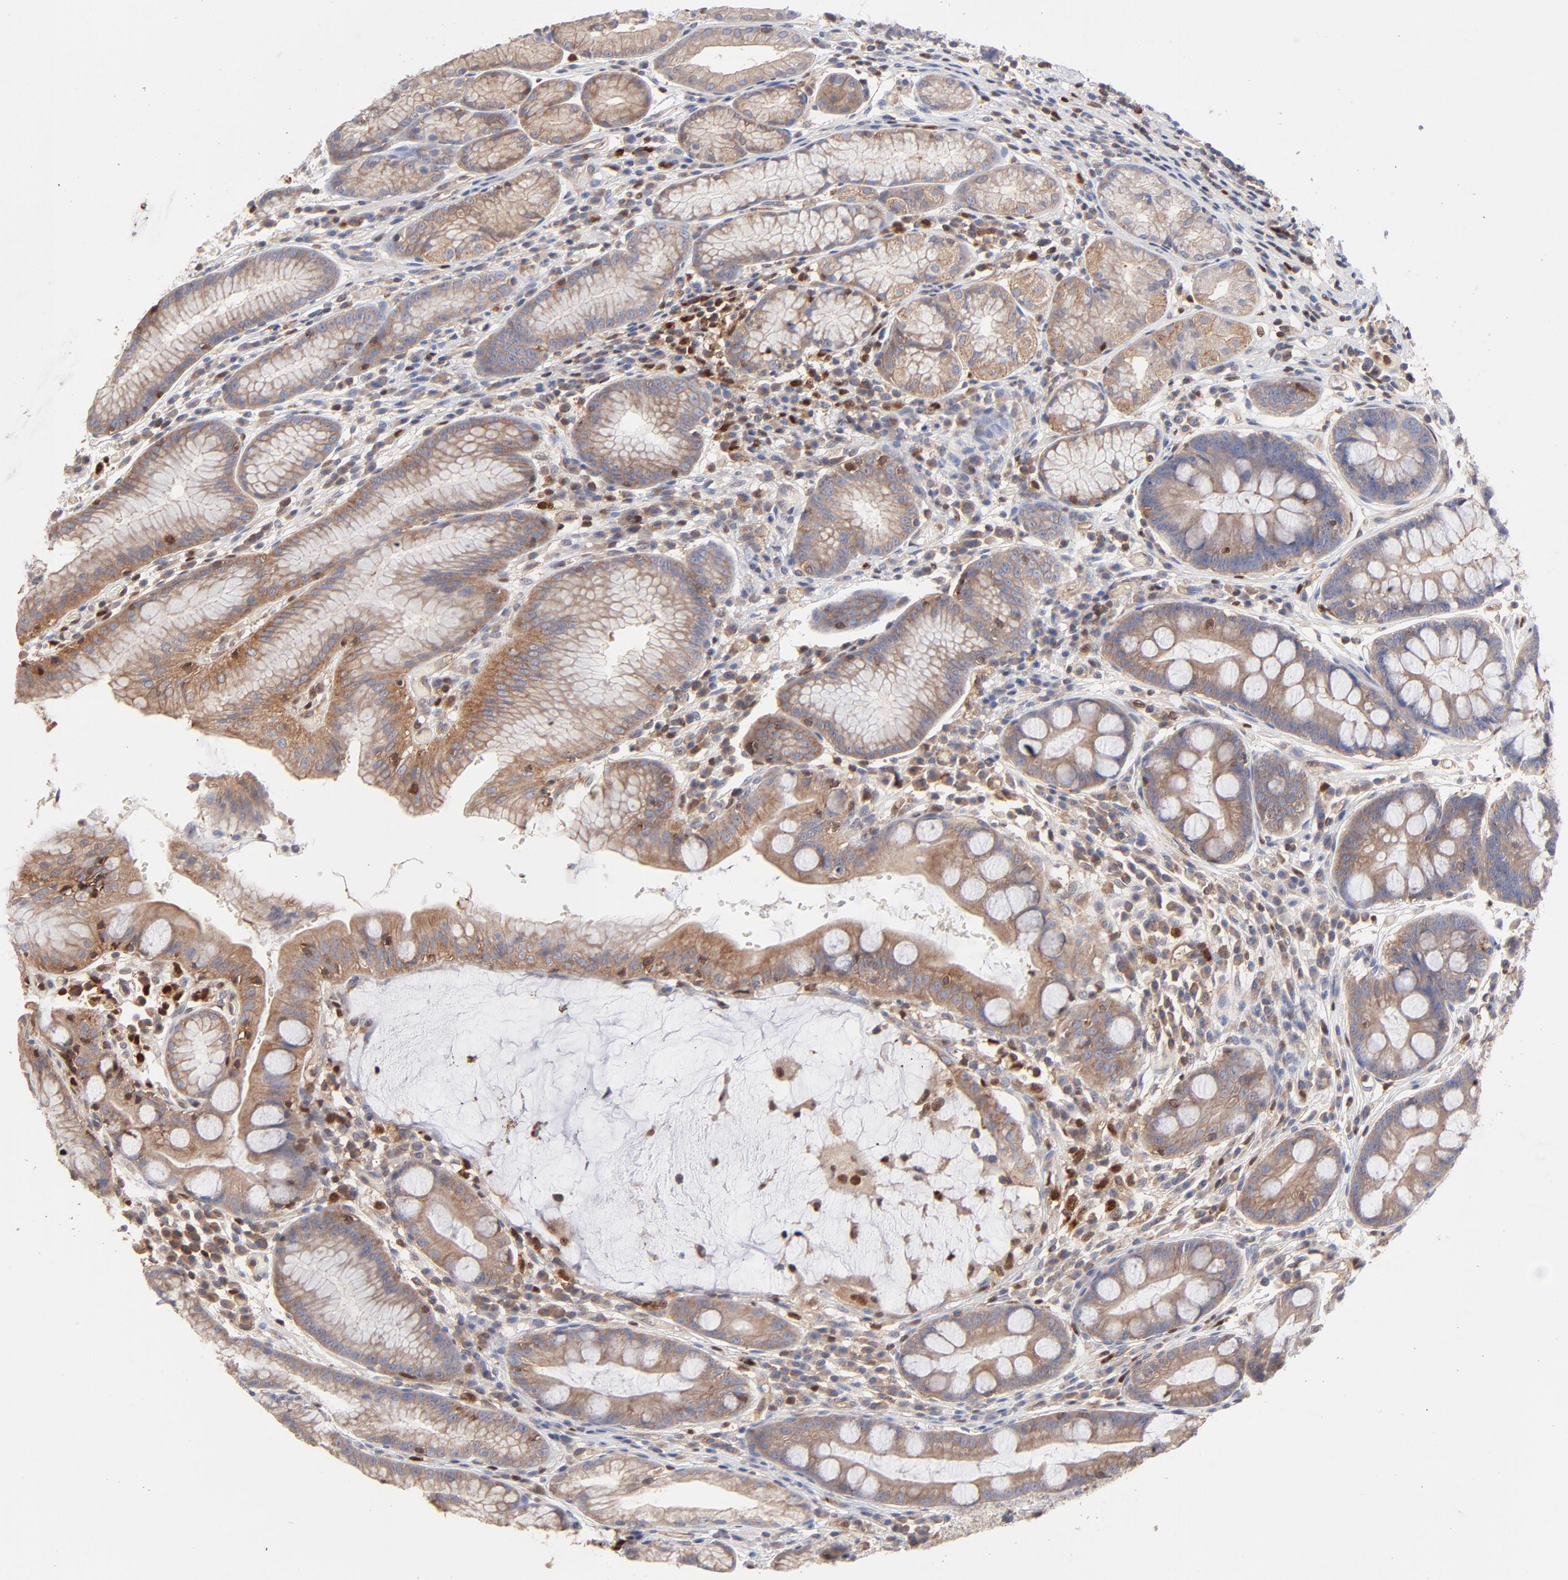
{"staining": {"intensity": "moderate", "quantity": "25%-75%", "location": "cytoplasmic/membranous"}, "tissue": "stomach", "cell_type": "Glandular cells", "image_type": "normal", "snomed": [{"axis": "morphology", "description": "Normal tissue, NOS"}, {"axis": "morphology", "description": "Inflammation, NOS"}, {"axis": "topography", "description": "Stomach, lower"}], "caption": "Immunohistochemical staining of unremarkable human stomach displays medium levels of moderate cytoplasmic/membranous staining in about 25%-75% of glandular cells. Ihc stains the protein of interest in brown and the nuclei are stained blue.", "gene": "ARHGEF6", "patient": {"sex": "male", "age": 59}}